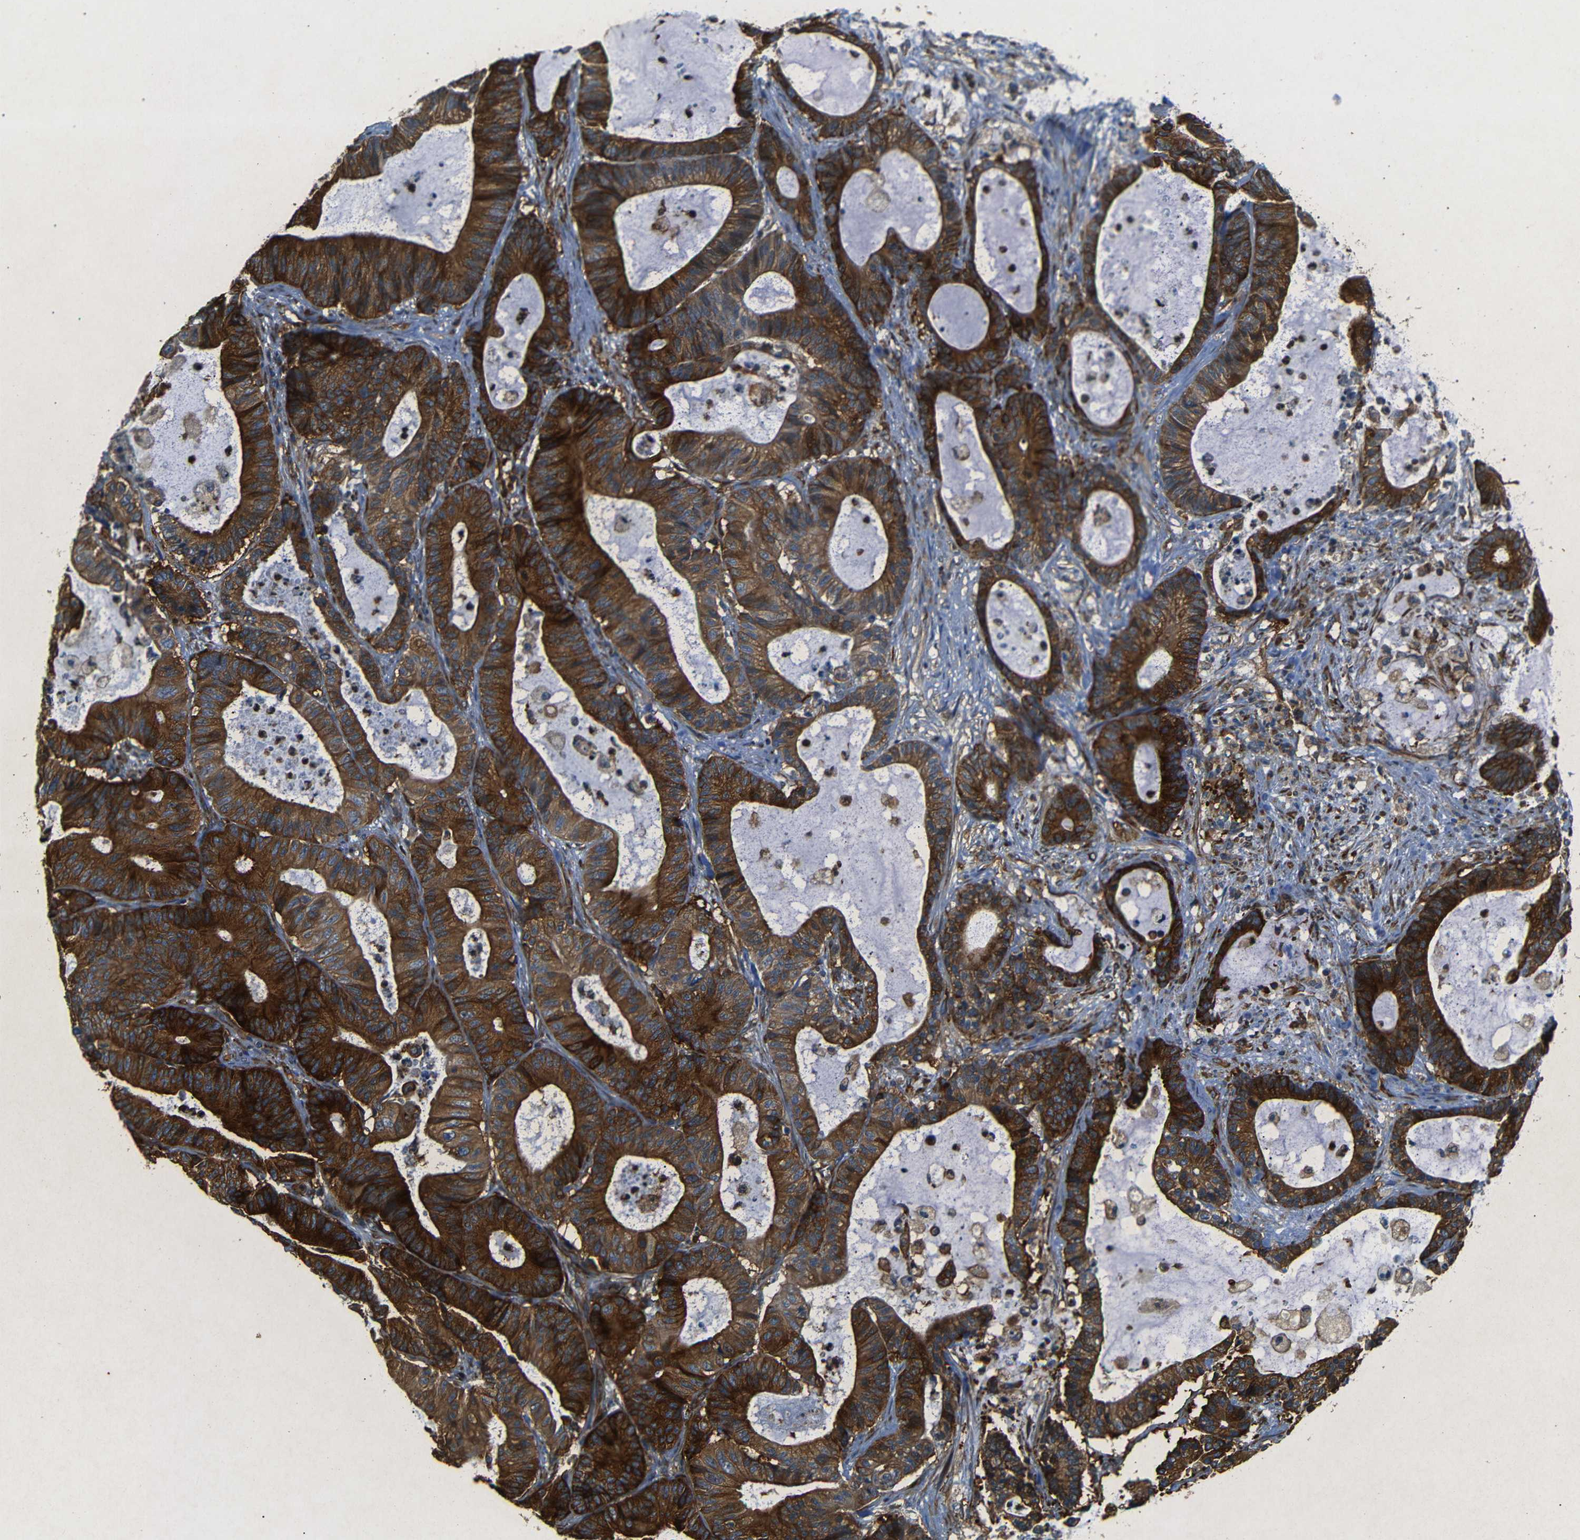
{"staining": {"intensity": "strong", "quantity": ">75%", "location": "cytoplasmic/membranous"}, "tissue": "colorectal cancer", "cell_type": "Tumor cells", "image_type": "cancer", "snomed": [{"axis": "morphology", "description": "Adenocarcinoma, NOS"}, {"axis": "topography", "description": "Colon"}], "caption": "Tumor cells display strong cytoplasmic/membranous positivity in about >75% of cells in colorectal adenocarcinoma.", "gene": "BTF3", "patient": {"sex": "female", "age": 84}}